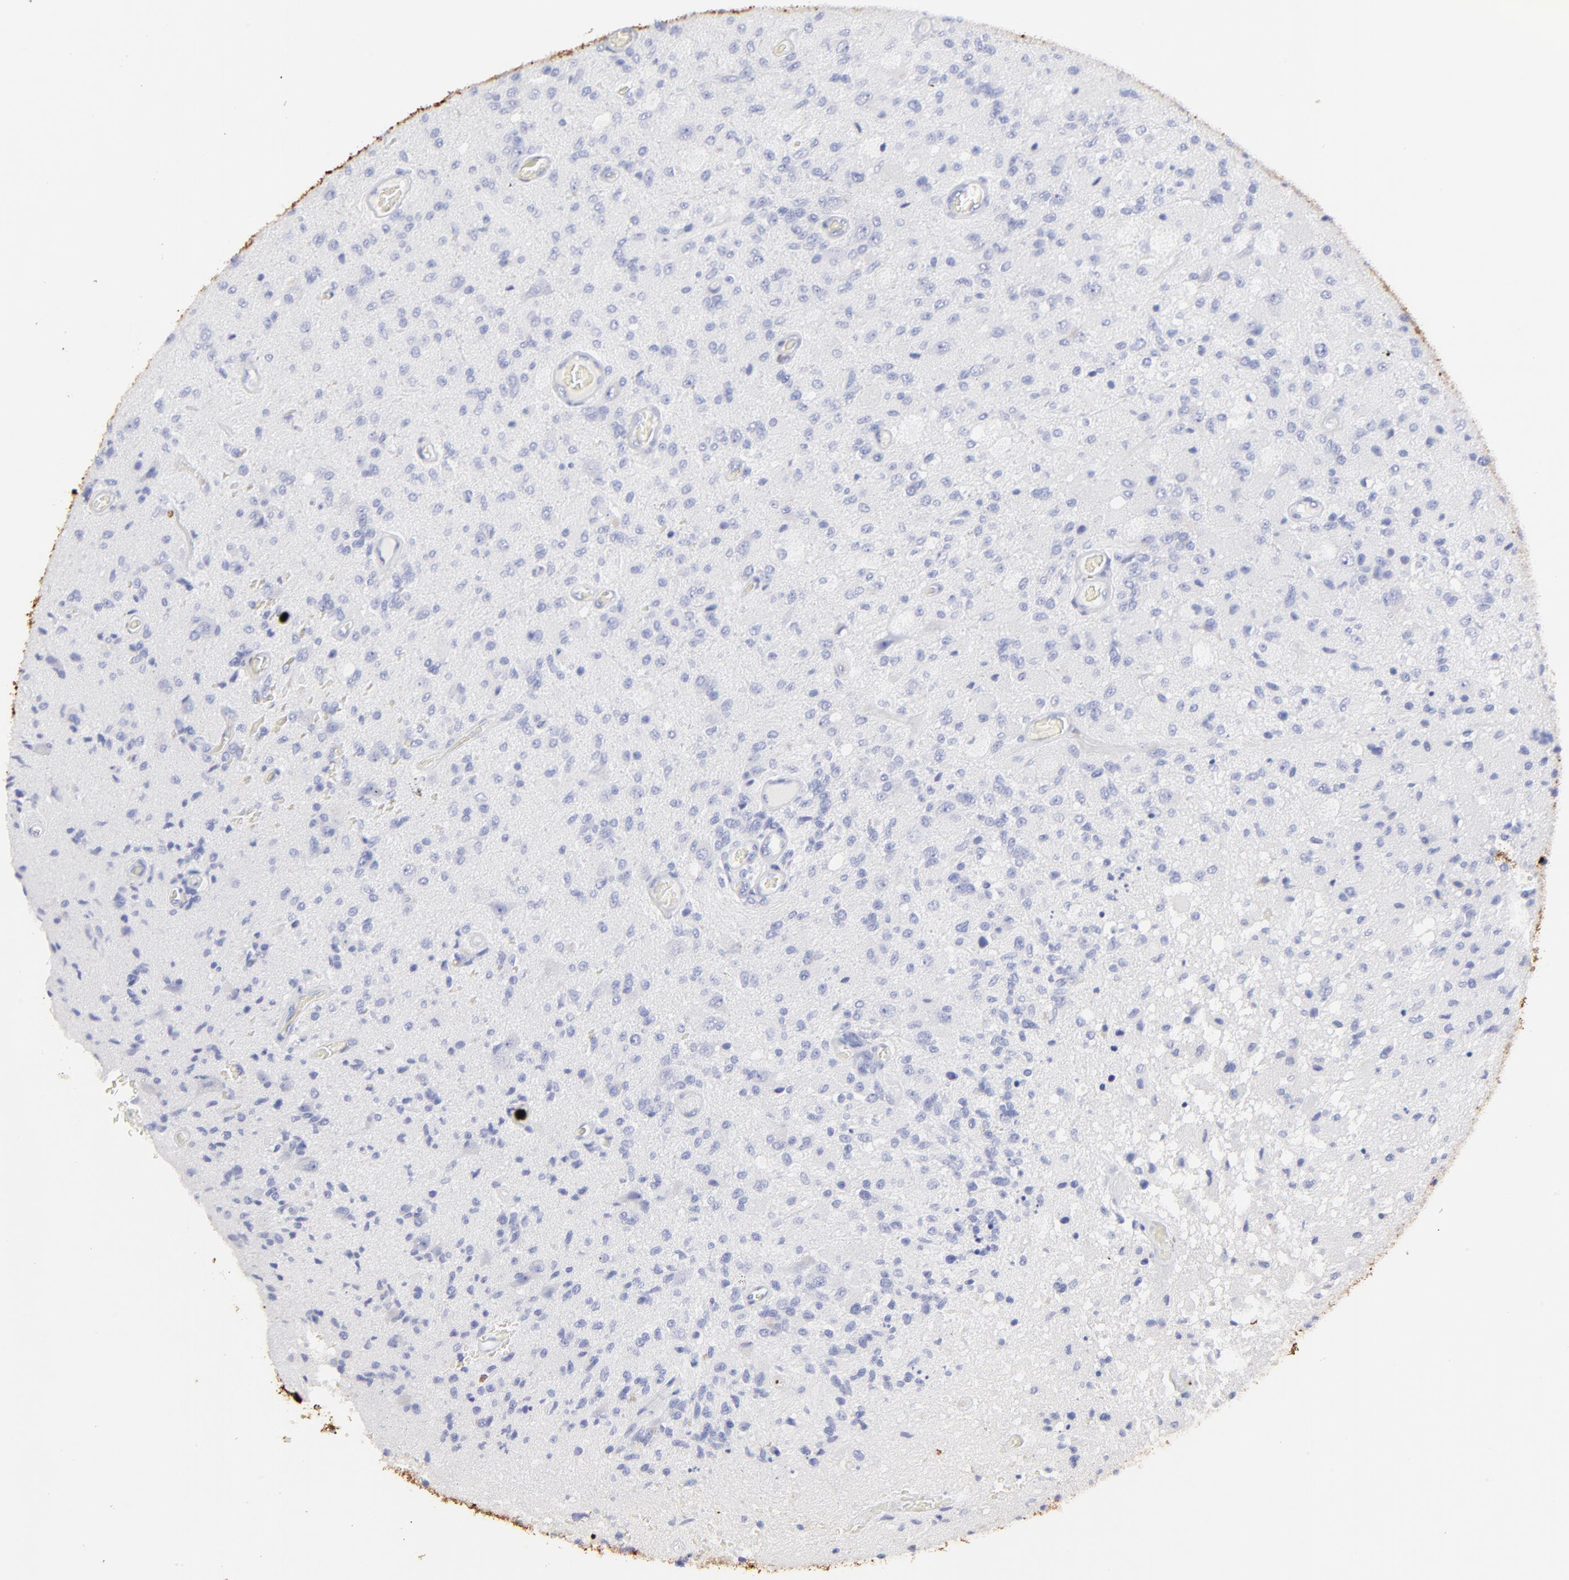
{"staining": {"intensity": "negative", "quantity": "none", "location": "none"}, "tissue": "glioma", "cell_type": "Tumor cells", "image_type": "cancer", "snomed": [{"axis": "morphology", "description": "Normal tissue, NOS"}, {"axis": "morphology", "description": "Glioma, malignant, High grade"}, {"axis": "topography", "description": "Cerebral cortex"}], "caption": "Immunohistochemistry (IHC) of human high-grade glioma (malignant) displays no expression in tumor cells.", "gene": "S100A12", "patient": {"sex": "male", "age": 77}}